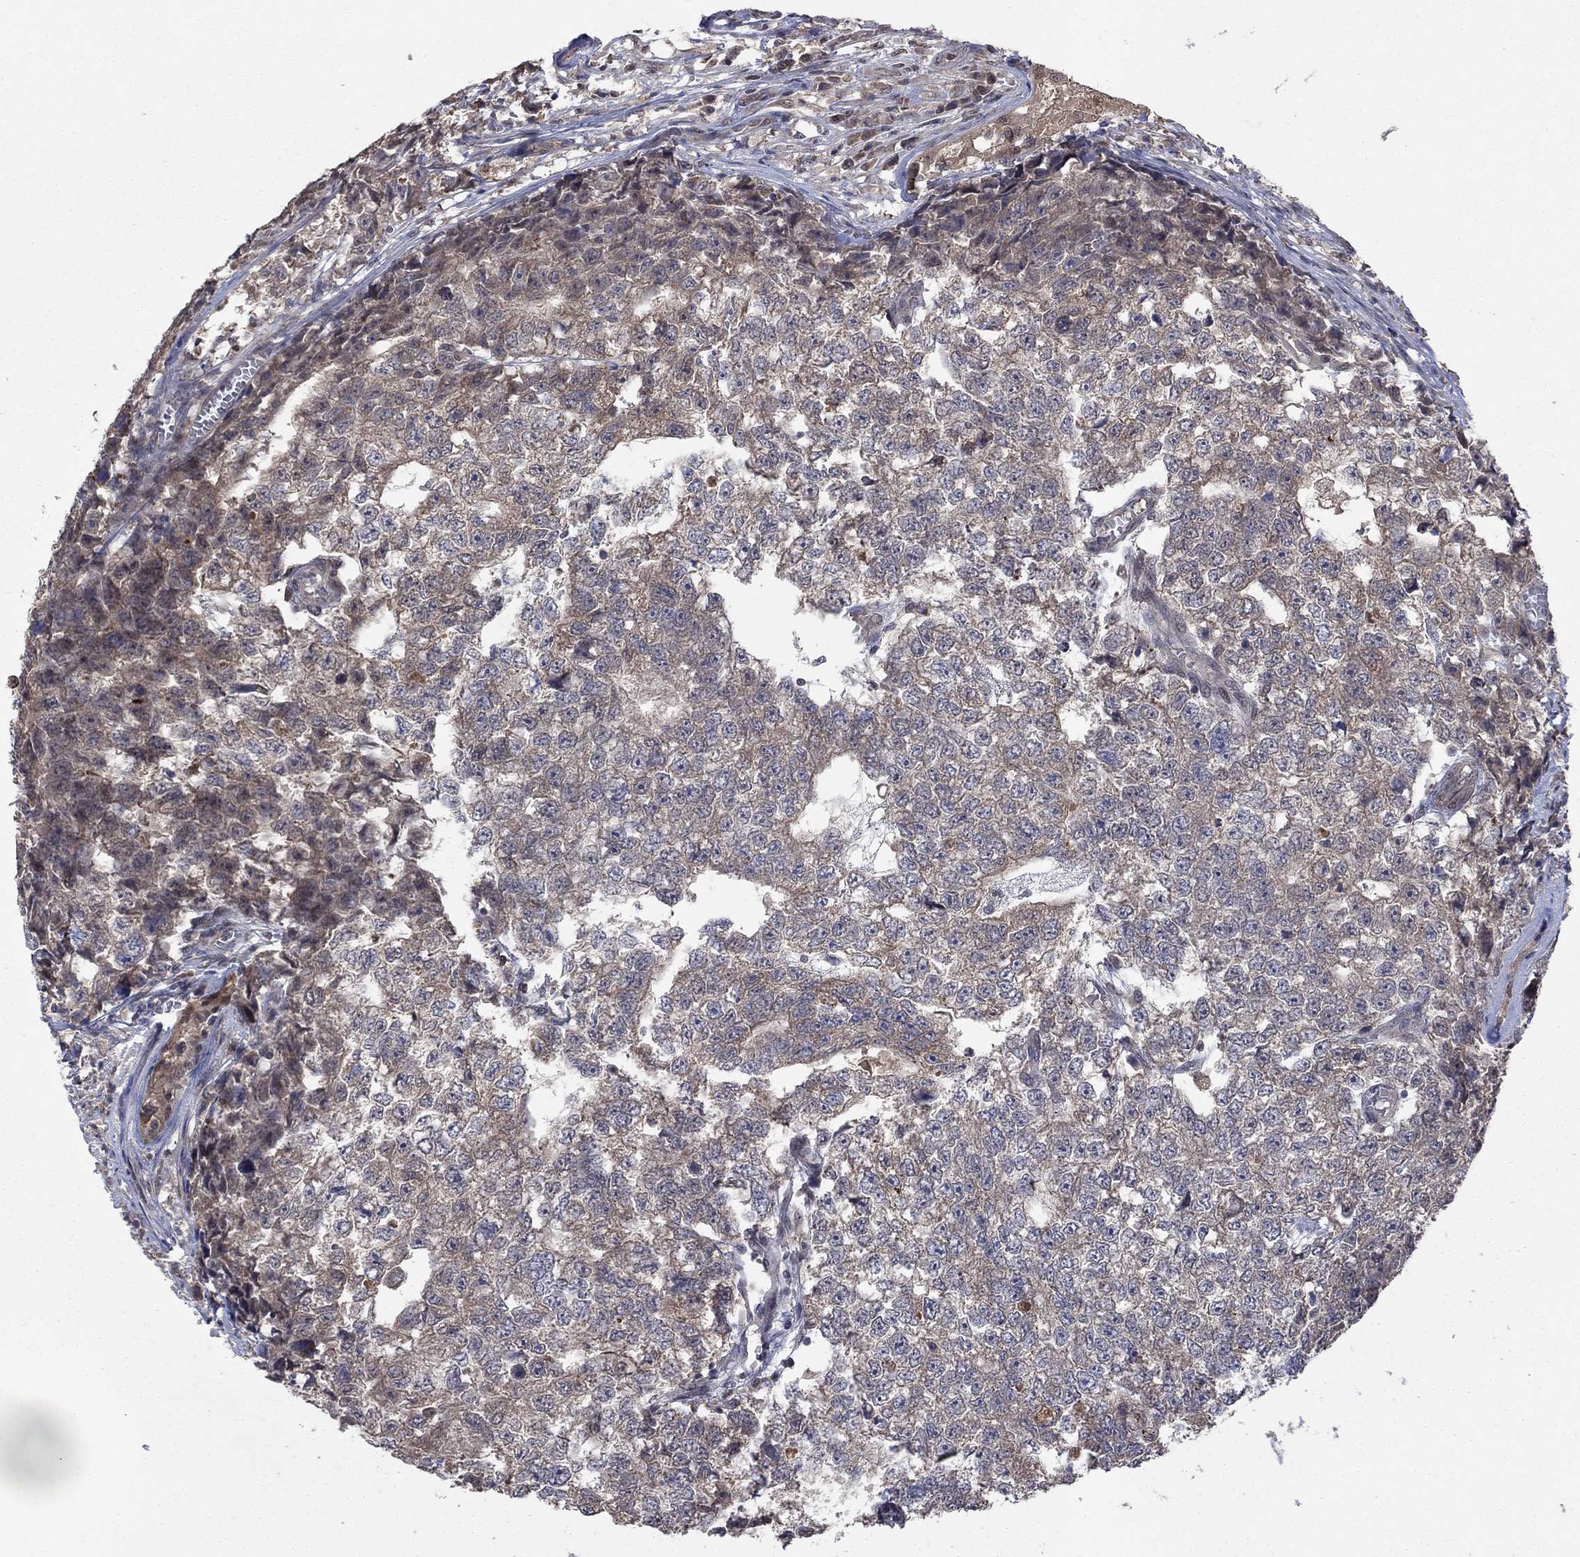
{"staining": {"intensity": "weak", "quantity": "<25%", "location": "cytoplasmic/membranous"}, "tissue": "testis cancer", "cell_type": "Tumor cells", "image_type": "cancer", "snomed": [{"axis": "morphology", "description": "Seminoma, NOS"}, {"axis": "morphology", "description": "Carcinoma, Embryonal, NOS"}, {"axis": "topography", "description": "Testis"}], "caption": "This is an immunohistochemistry histopathology image of testis cancer (embryonal carcinoma). There is no staining in tumor cells.", "gene": "IAH1", "patient": {"sex": "male", "age": 22}}